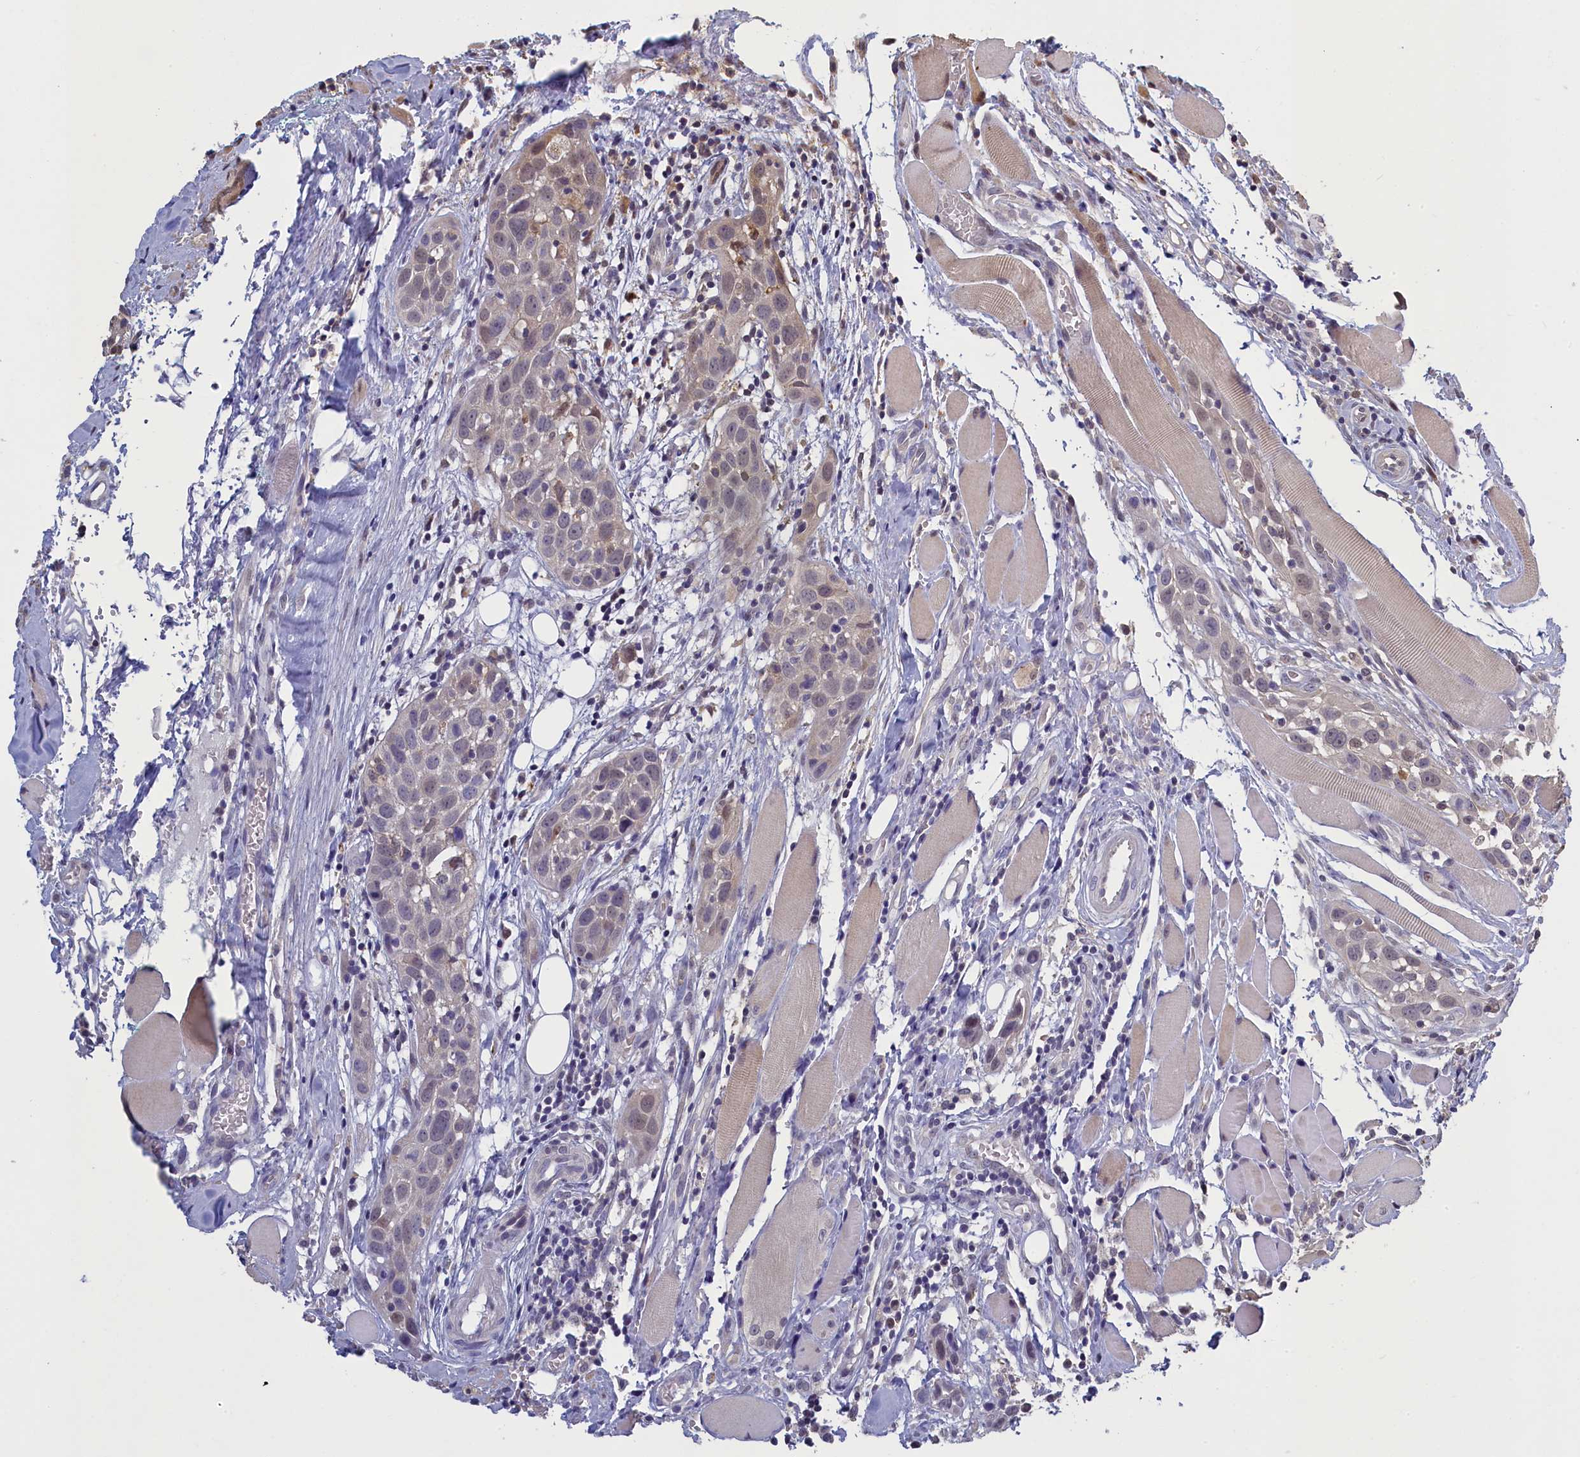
{"staining": {"intensity": "weak", "quantity": "<25%", "location": "cytoplasmic/membranous,nuclear"}, "tissue": "head and neck cancer", "cell_type": "Tumor cells", "image_type": "cancer", "snomed": [{"axis": "morphology", "description": "Squamous cell carcinoma, NOS"}, {"axis": "topography", "description": "Oral tissue"}, {"axis": "topography", "description": "Head-Neck"}], "caption": "A micrograph of human head and neck squamous cell carcinoma is negative for staining in tumor cells. (DAB IHC with hematoxylin counter stain).", "gene": "UCHL3", "patient": {"sex": "female", "age": 50}}